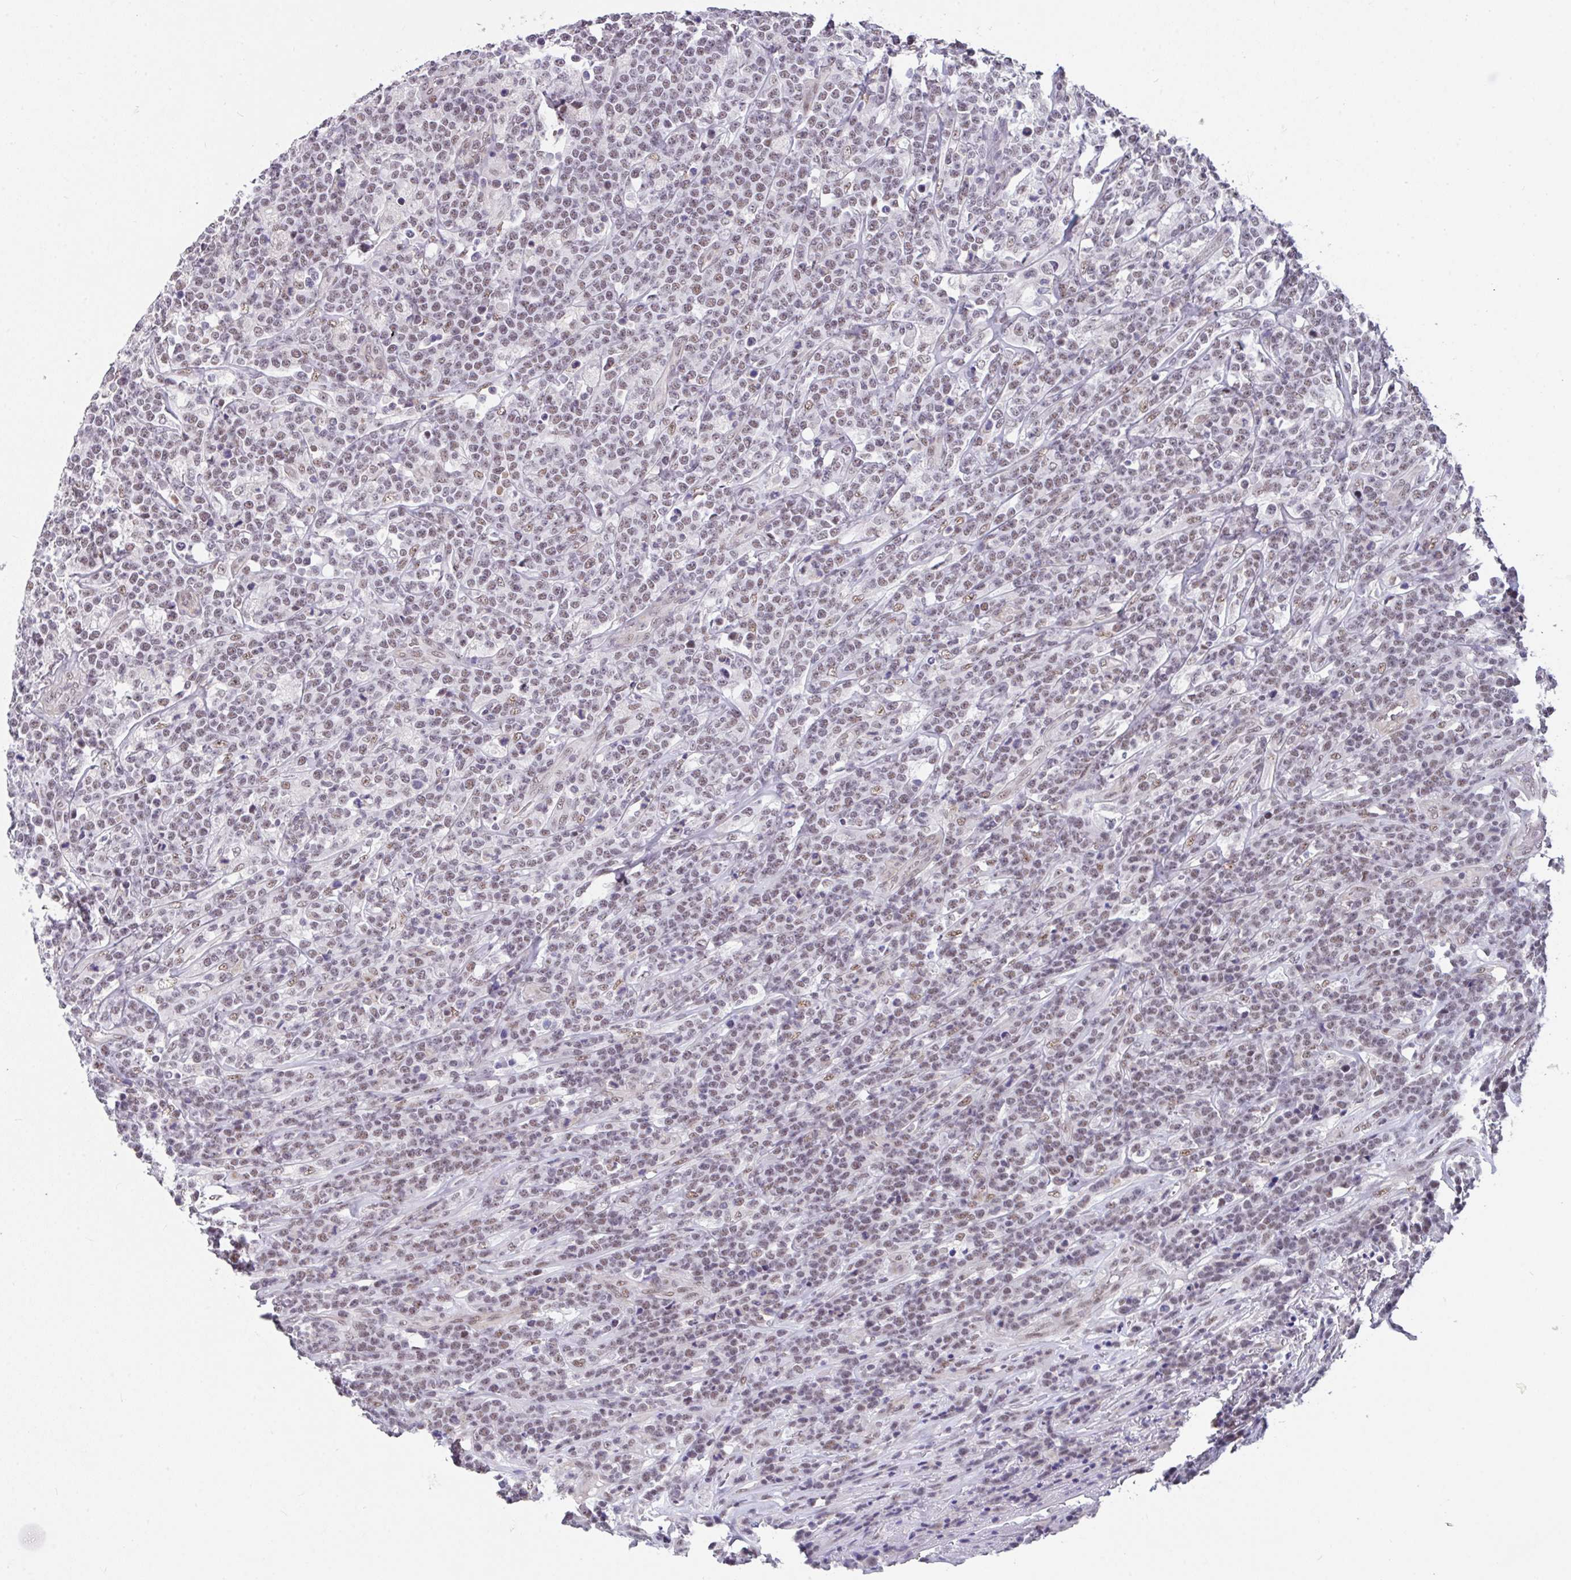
{"staining": {"intensity": "weak", "quantity": ">75%", "location": "nuclear"}, "tissue": "lymphoma", "cell_type": "Tumor cells", "image_type": "cancer", "snomed": [{"axis": "morphology", "description": "Malignant lymphoma, non-Hodgkin's type, High grade"}, {"axis": "topography", "description": "Small intestine"}], "caption": "Immunohistochemical staining of human high-grade malignant lymphoma, non-Hodgkin's type displays weak nuclear protein staining in approximately >75% of tumor cells.", "gene": "RBBP6", "patient": {"sex": "male", "age": 8}}